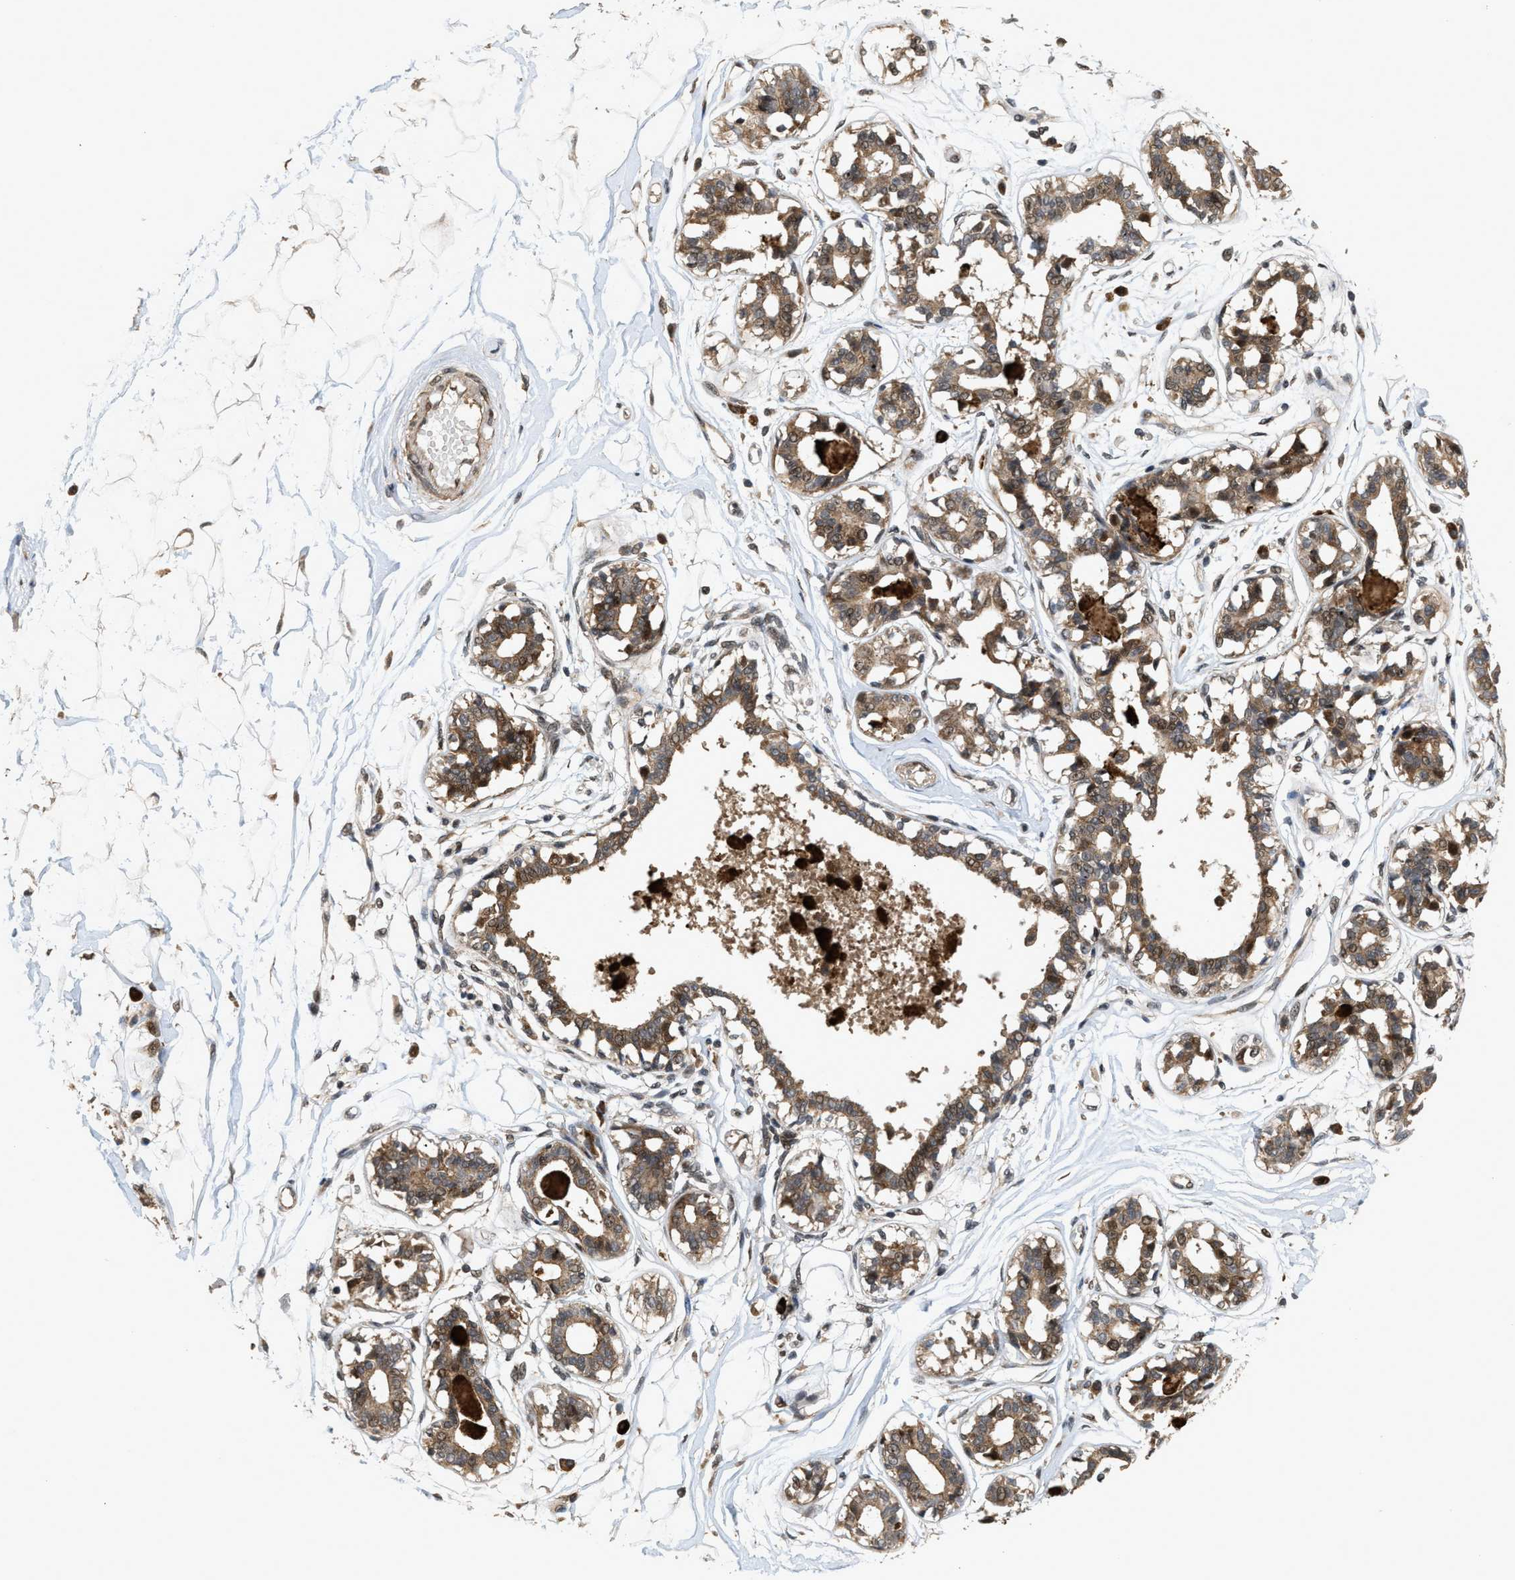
{"staining": {"intensity": "moderate", "quantity": ">75%", "location": "cytoplasmic/membranous"}, "tissue": "breast", "cell_type": "Adipocytes", "image_type": "normal", "snomed": [{"axis": "morphology", "description": "Normal tissue, NOS"}, {"axis": "topography", "description": "Breast"}], "caption": "Moderate cytoplasmic/membranous protein staining is identified in approximately >75% of adipocytes in breast. Nuclei are stained in blue.", "gene": "ELP2", "patient": {"sex": "female", "age": 45}}